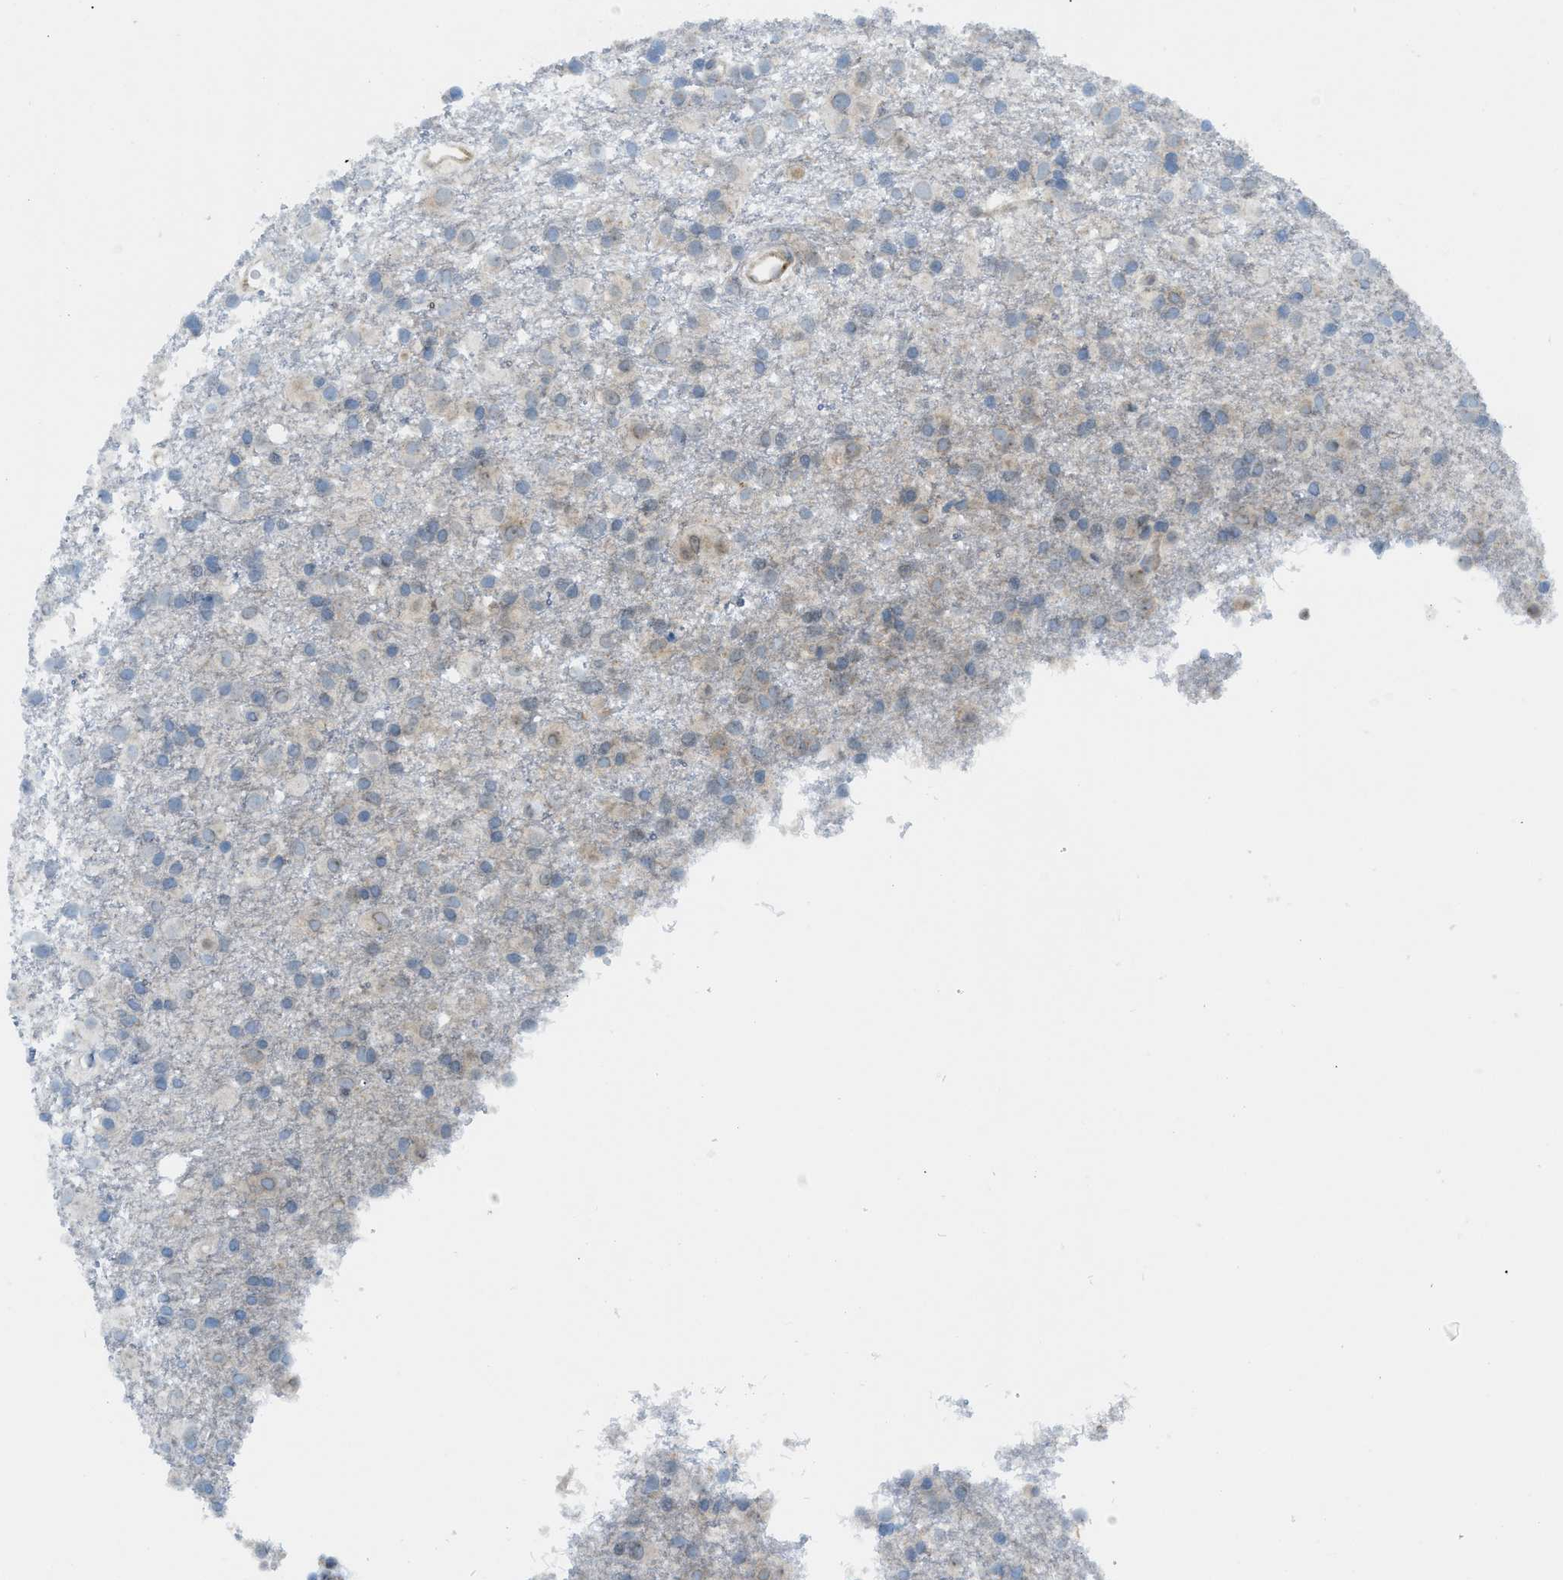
{"staining": {"intensity": "moderate", "quantity": "25%-75%", "location": "nuclear"}, "tissue": "glioma", "cell_type": "Tumor cells", "image_type": "cancer", "snomed": [{"axis": "morphology", "description": "Glioma, malignant, Low grade"}, {"axis": "topography", "description": "Brain"}], "caption": "Low-grade glioma (malignant) stained with immunohistochemistry exhibits moderate nuclear staining in about 25%-75% of tumor cells. (brown staining indicates protein expression, while blue staining denotes nuclei).", "gene": "E2F1", "patient": {"sex": "male", "age": 65}}